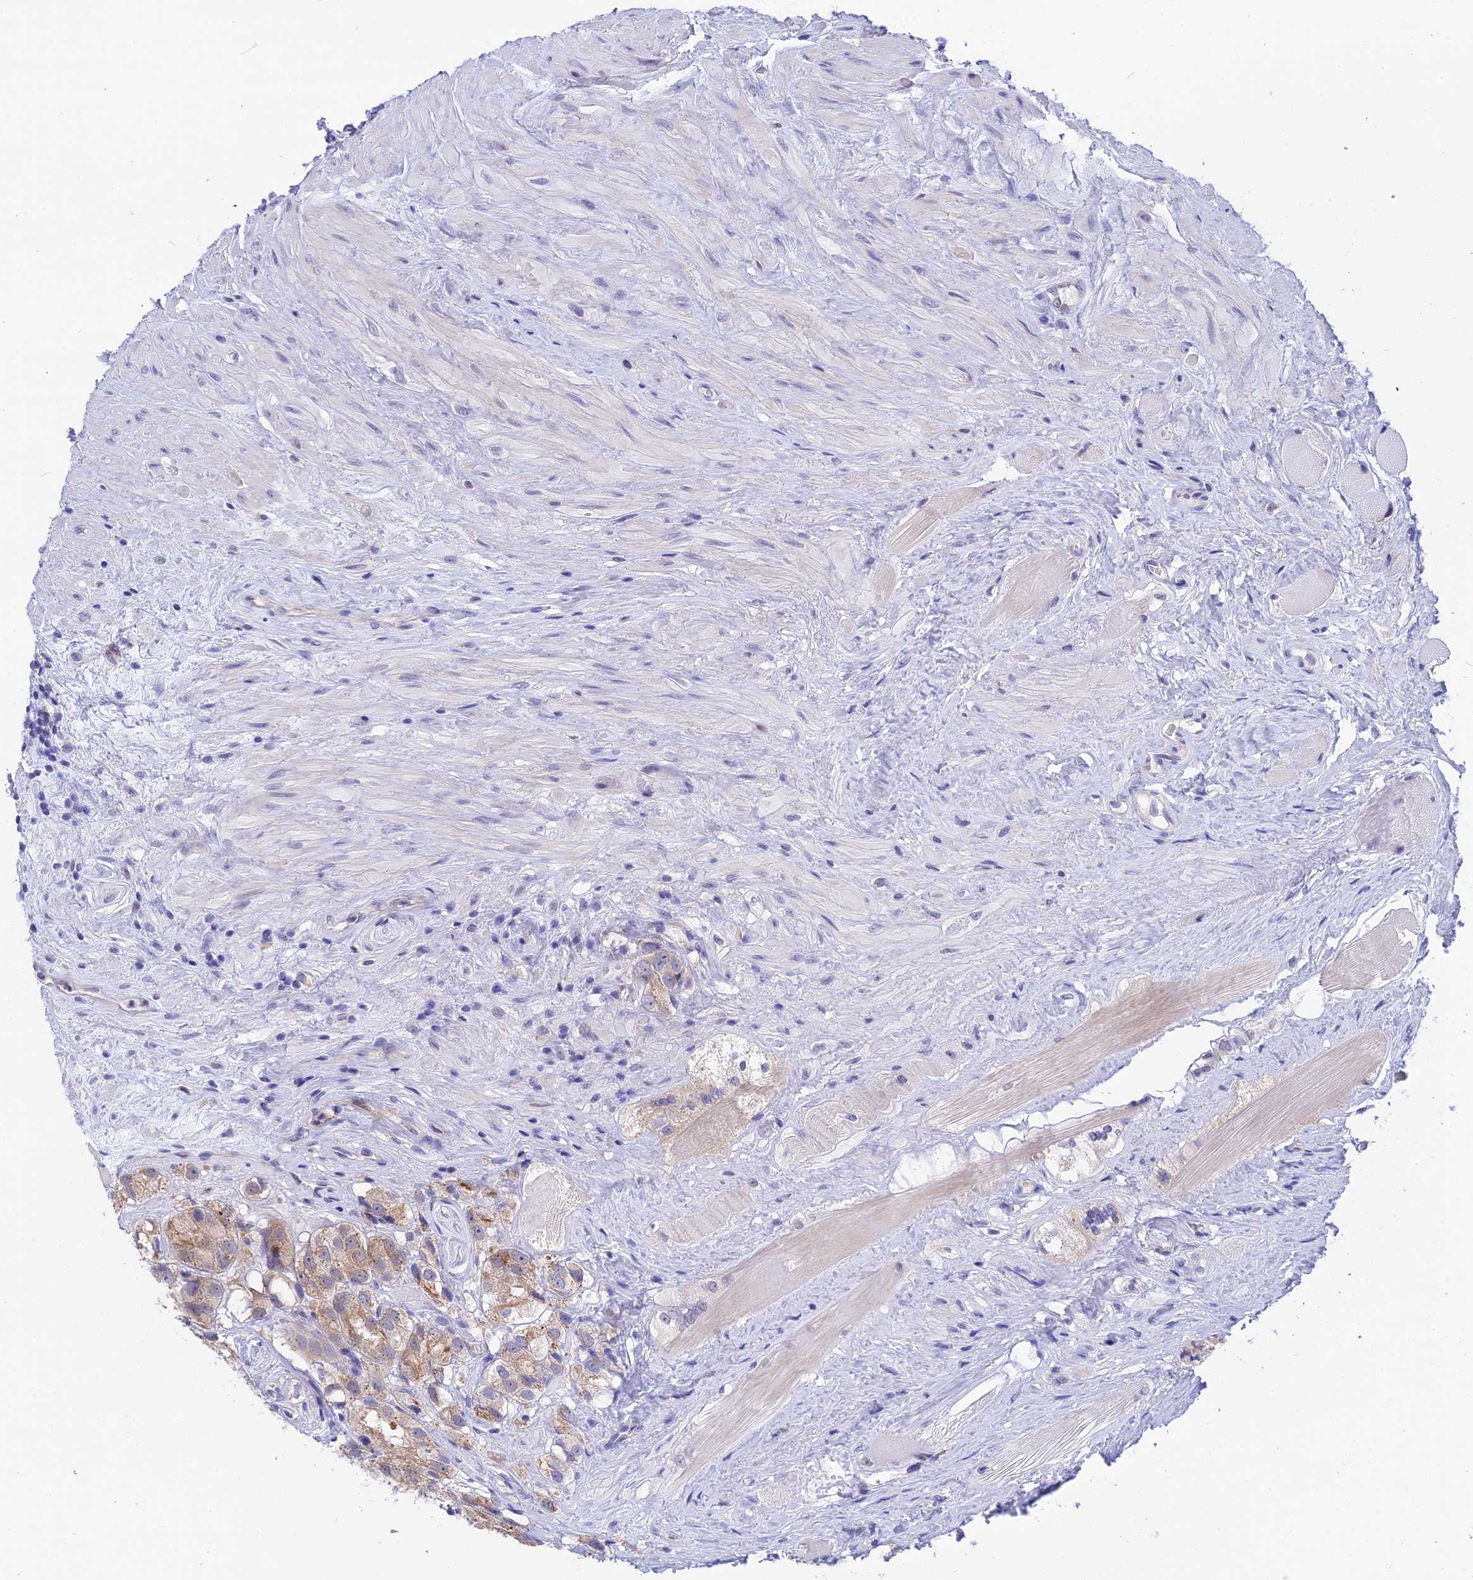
{"staining": {"intensity": "weak", "quantity": "25%-75%", "location": "cytoplasmic/membranous"}, "tissue": "prostate cancer", "cell_type": "Tumor cells", "image_type": "cancer", "snomed": [{"axis": "morphology", "description": "Adenocarcinoma, NOS"}, {"axis": "topography", "description": "Prostate"}], "caption": "Weak cytoplasmic/membranous expression is identified in about 25%-75% of tumor cells in prostate cancer.", "gene": "KCTD14", "patient": {"sex": "male", "age": 79}}